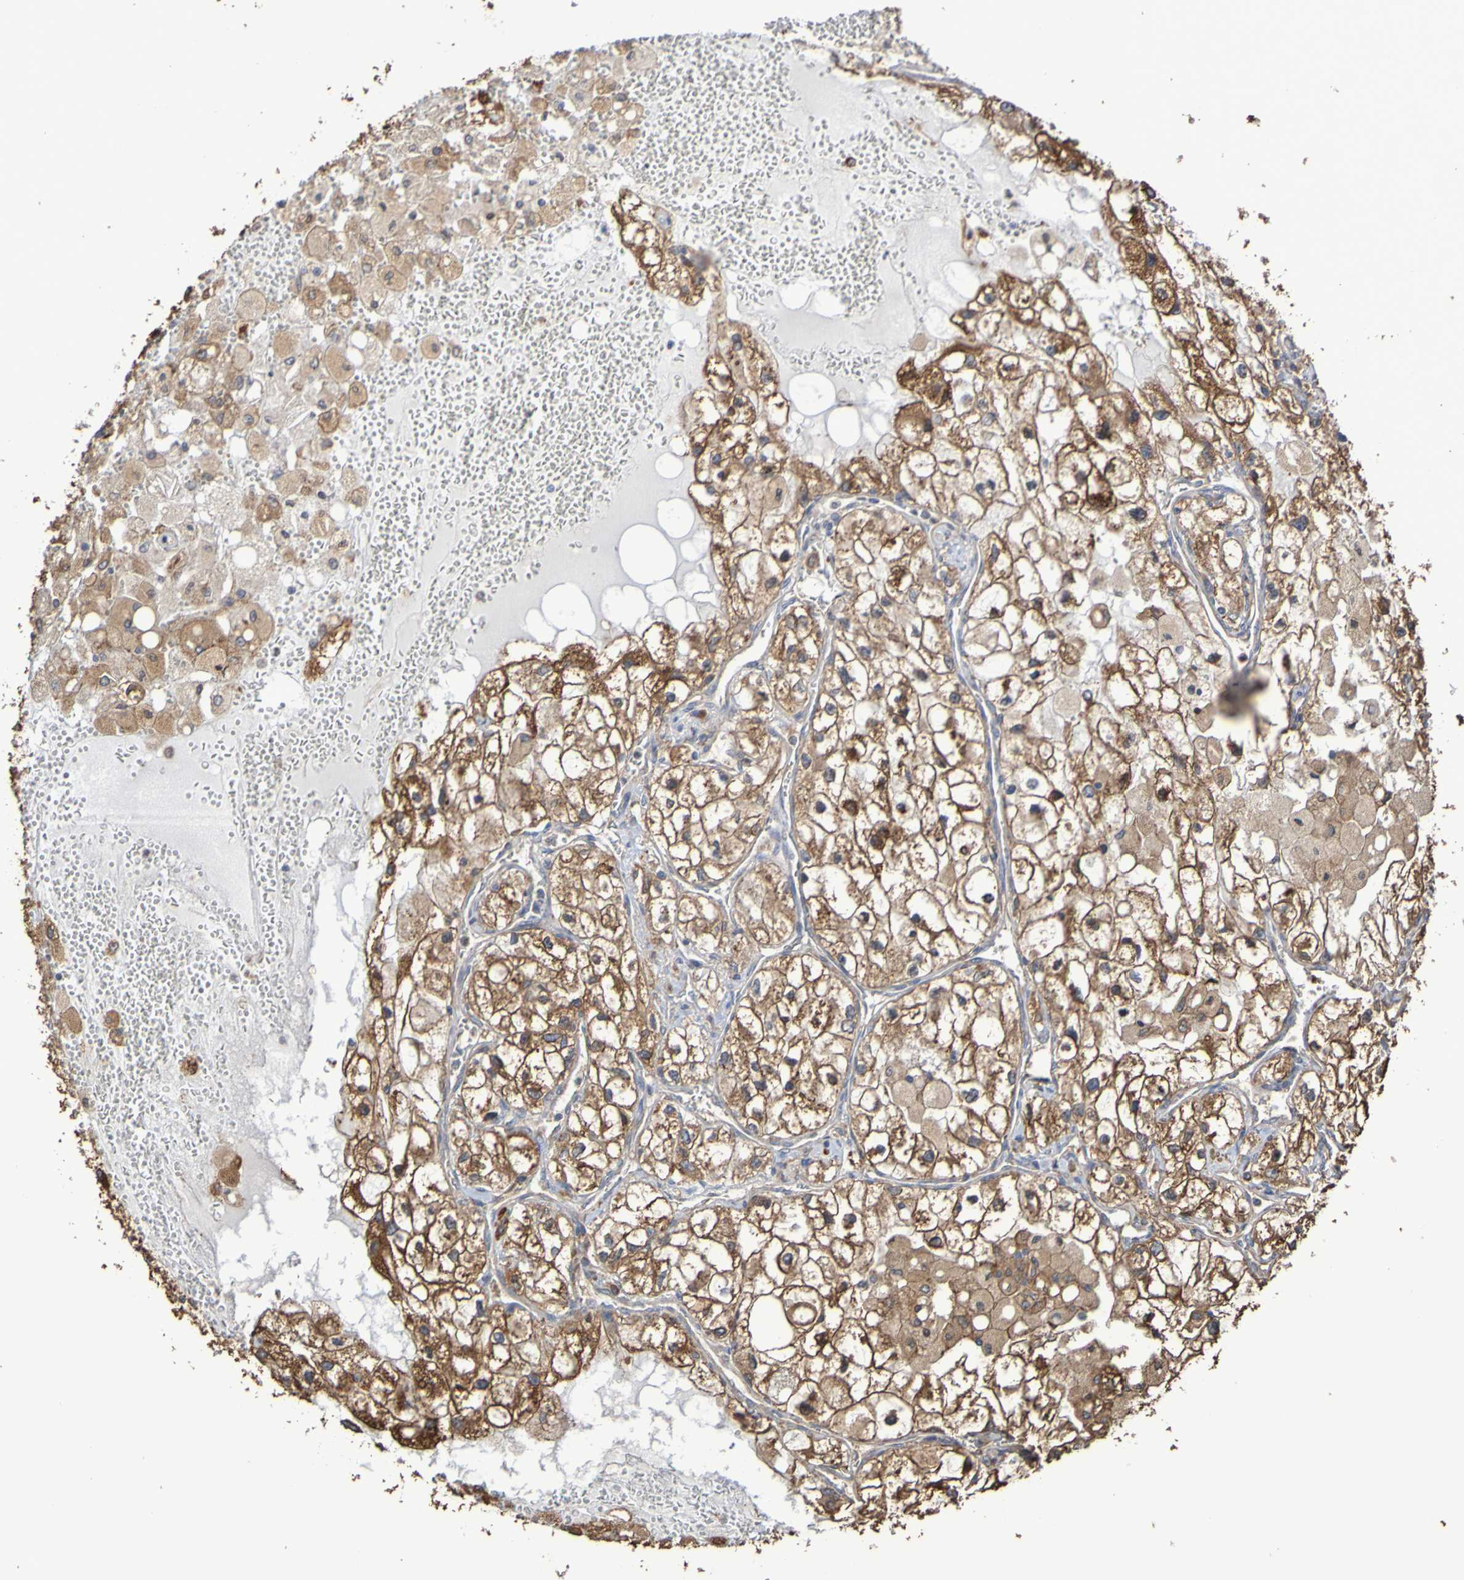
{"staining": {"intensity": "strong", "quantity": ">75%", "location": "cytoplasmic/membranous"}, "tissue": "renal cancer", "cell_type": "Tumor cells", "image_type": "cancer", "snomed": [{"axis": "morphology", "description": "Adenocarcinoma, NOS"}, {"axis": "topography", "description": "Kidney"}], "caption": "DAB (3,3'-diaminobenzidine) immunohistochemical staining of human renal cancer shows strong cytoplasmic/membranous protein positivity in about >75% of tumor cells.", "gene": "RAB11A", "patient": {"sex": "female", "age": 70}}